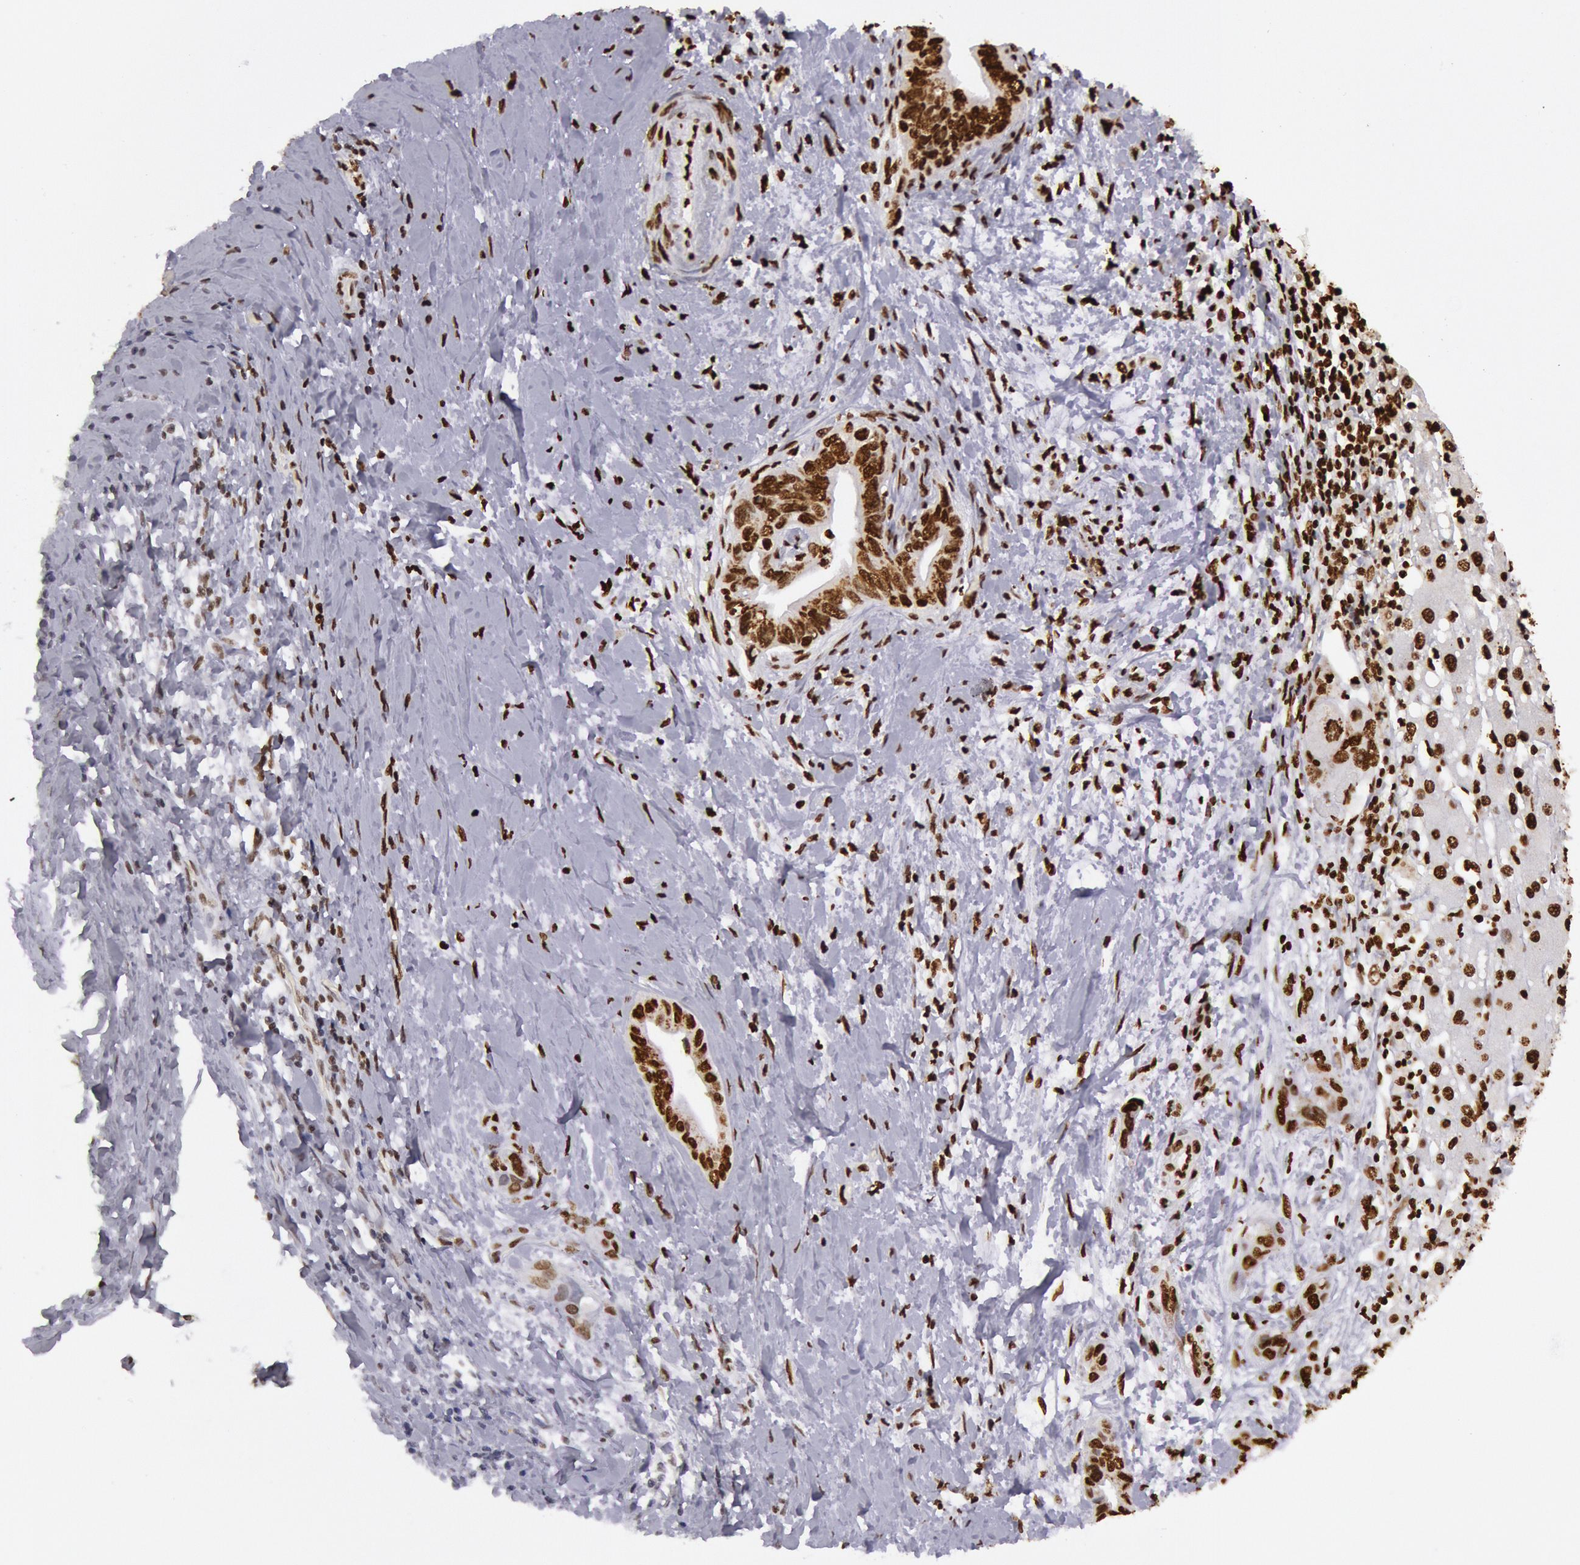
{"staining": {"intensity": "strong", "quantity": ">75%", "location": "nuclear"}, "tissue": "liver cancer", "cell_type": "Tumor cells", "image_type": "cancer", "snomed": [{"axis": "morphology", "description": "Cholangiocarcinoma"}, {"axis": "topography", "description": "Liver"}], "caption": "The immunohistochemical stain labels strong nuclear positivity in tumor cells of liver cancer tissue.", "gene": "H3-4", "patient": {"sex": "female", "age": 65}}